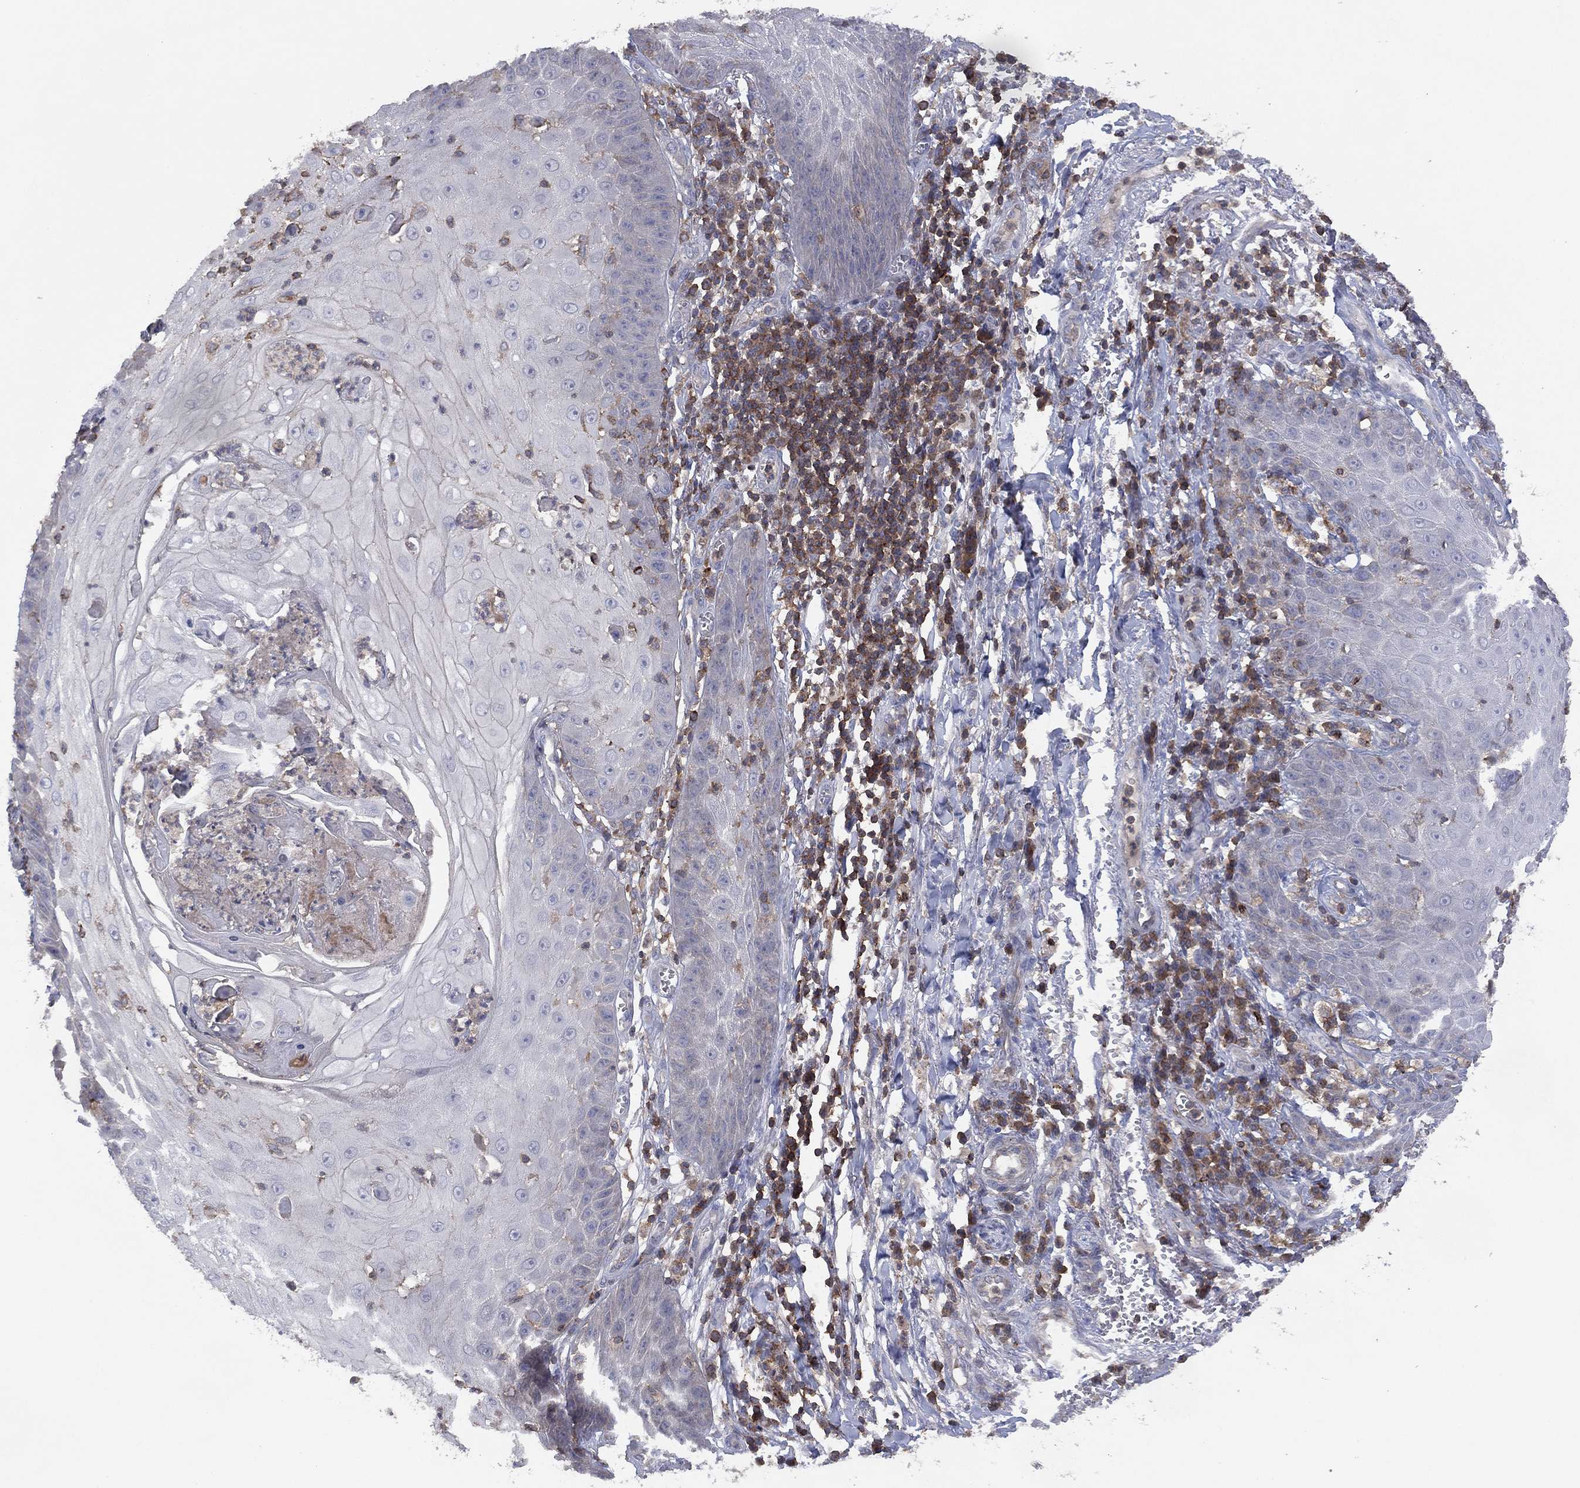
{"staining": {"intensity": "negative", "quantity": "none", "location": "none"}, "tissue": "skin cancer", "cell_type": "Tumor cells", "image_type": "cancer", "snomed": [{"axis": "morphology", "description": "Squamous cell carcinoma, NOS"}, {"axis": "topography", "description": "Skin"}], "caption": "The histopathology image displays no significant positivity in tumor cells of skin cancer. (IHC, brightfield microscopy, high magnification).", "gene": "DOCK8", "patient": {"sex": "male", "age": 70}}